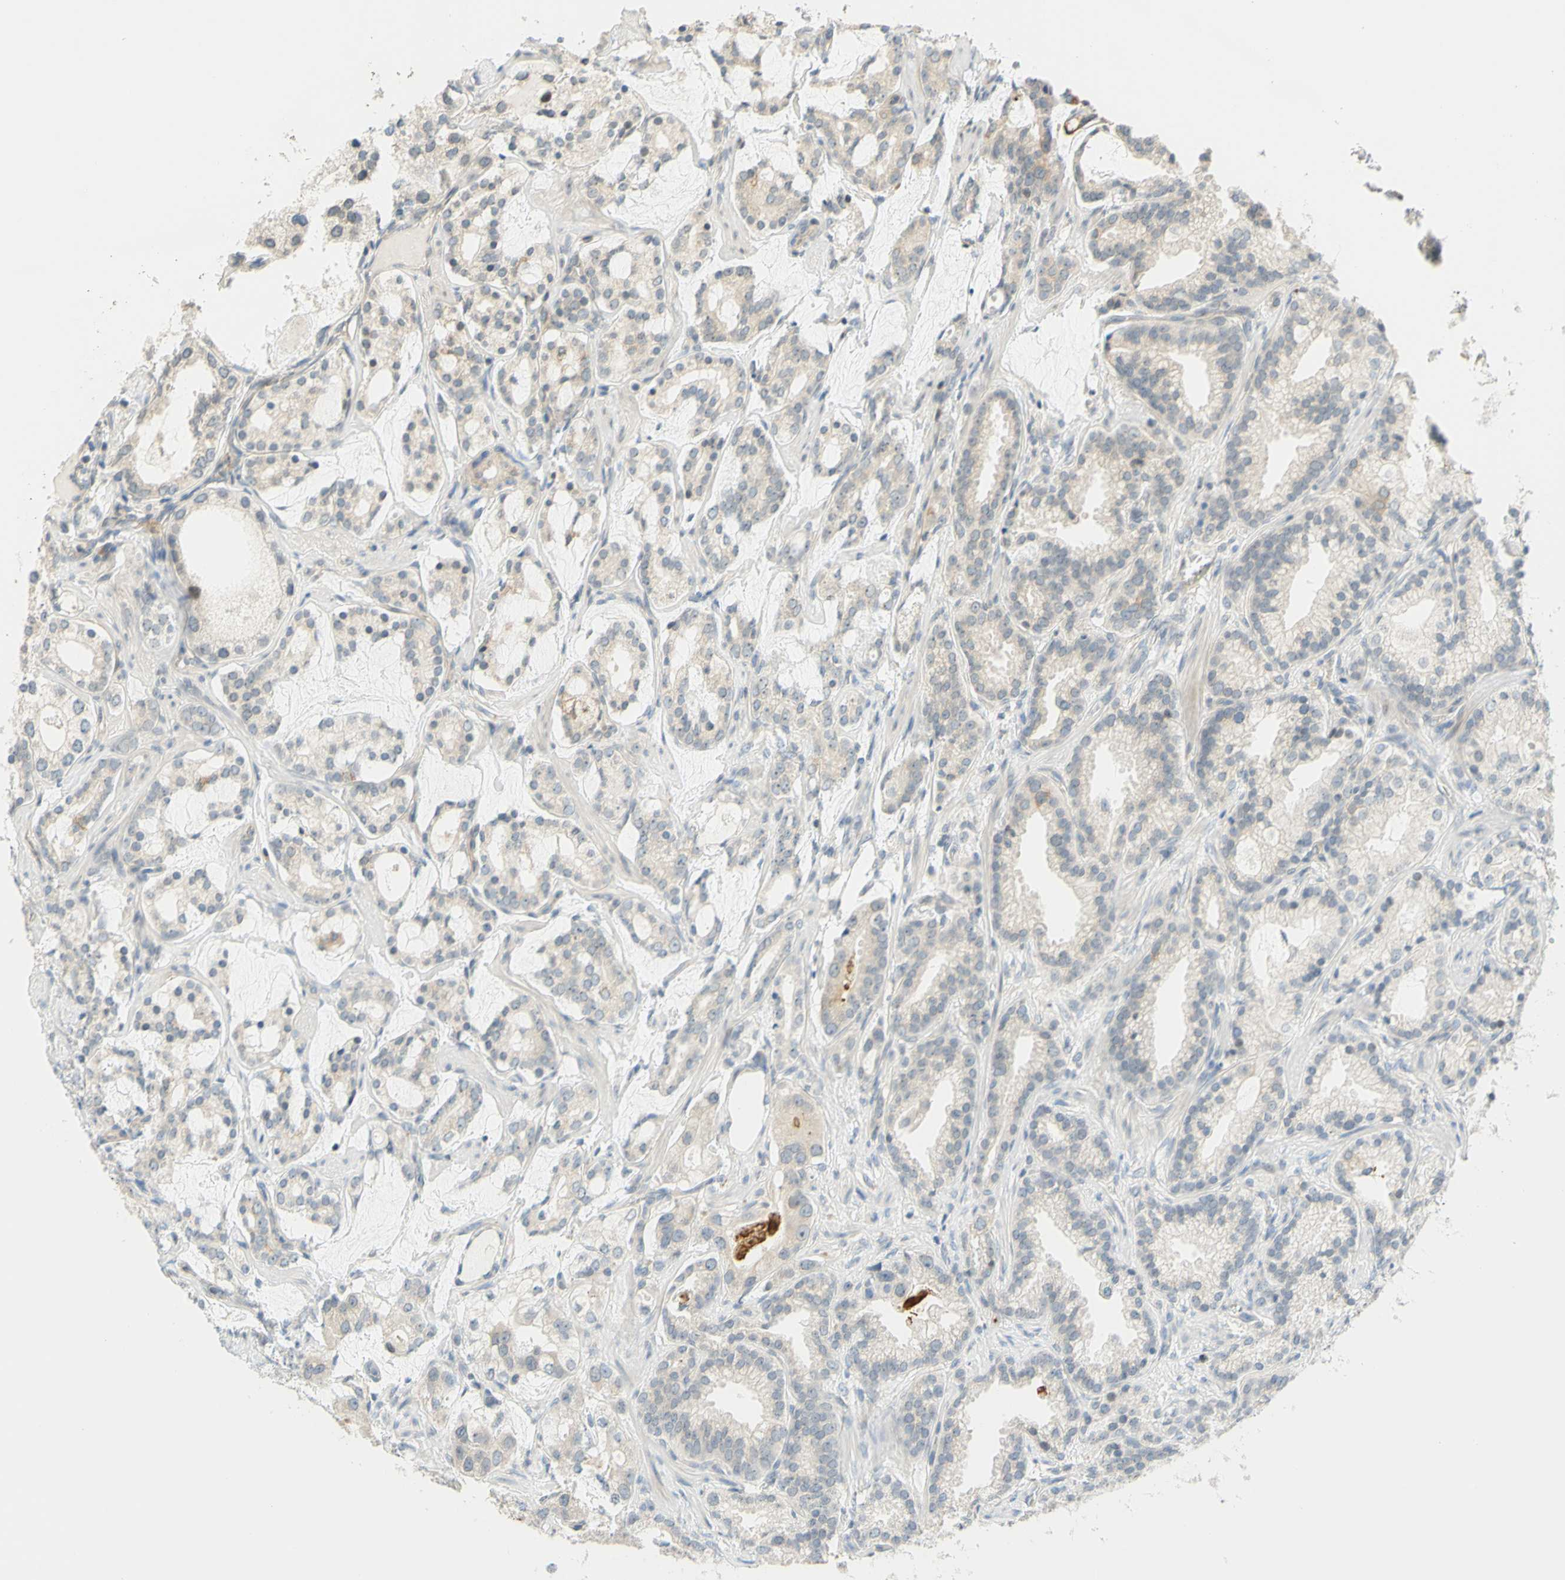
{"staining": {"intensity": "negative", "quantity": "none", "location": "none"}, "tissue": "prostate cancer", "cell_type": "Tumor cells", "image_type": "cancer", "snomed": [{"axis": "morphology", "description": "Adenocarcinoma, Low grade"}, {"axis": "topography", "description": "Prostate"}], "caption": "Protein analysis of prostate low-grade adenocarcinoma displays no significant positivity in tumor cells.", "gene": "C2CD2L", "patient": {"sex": "male", "age": 59}}